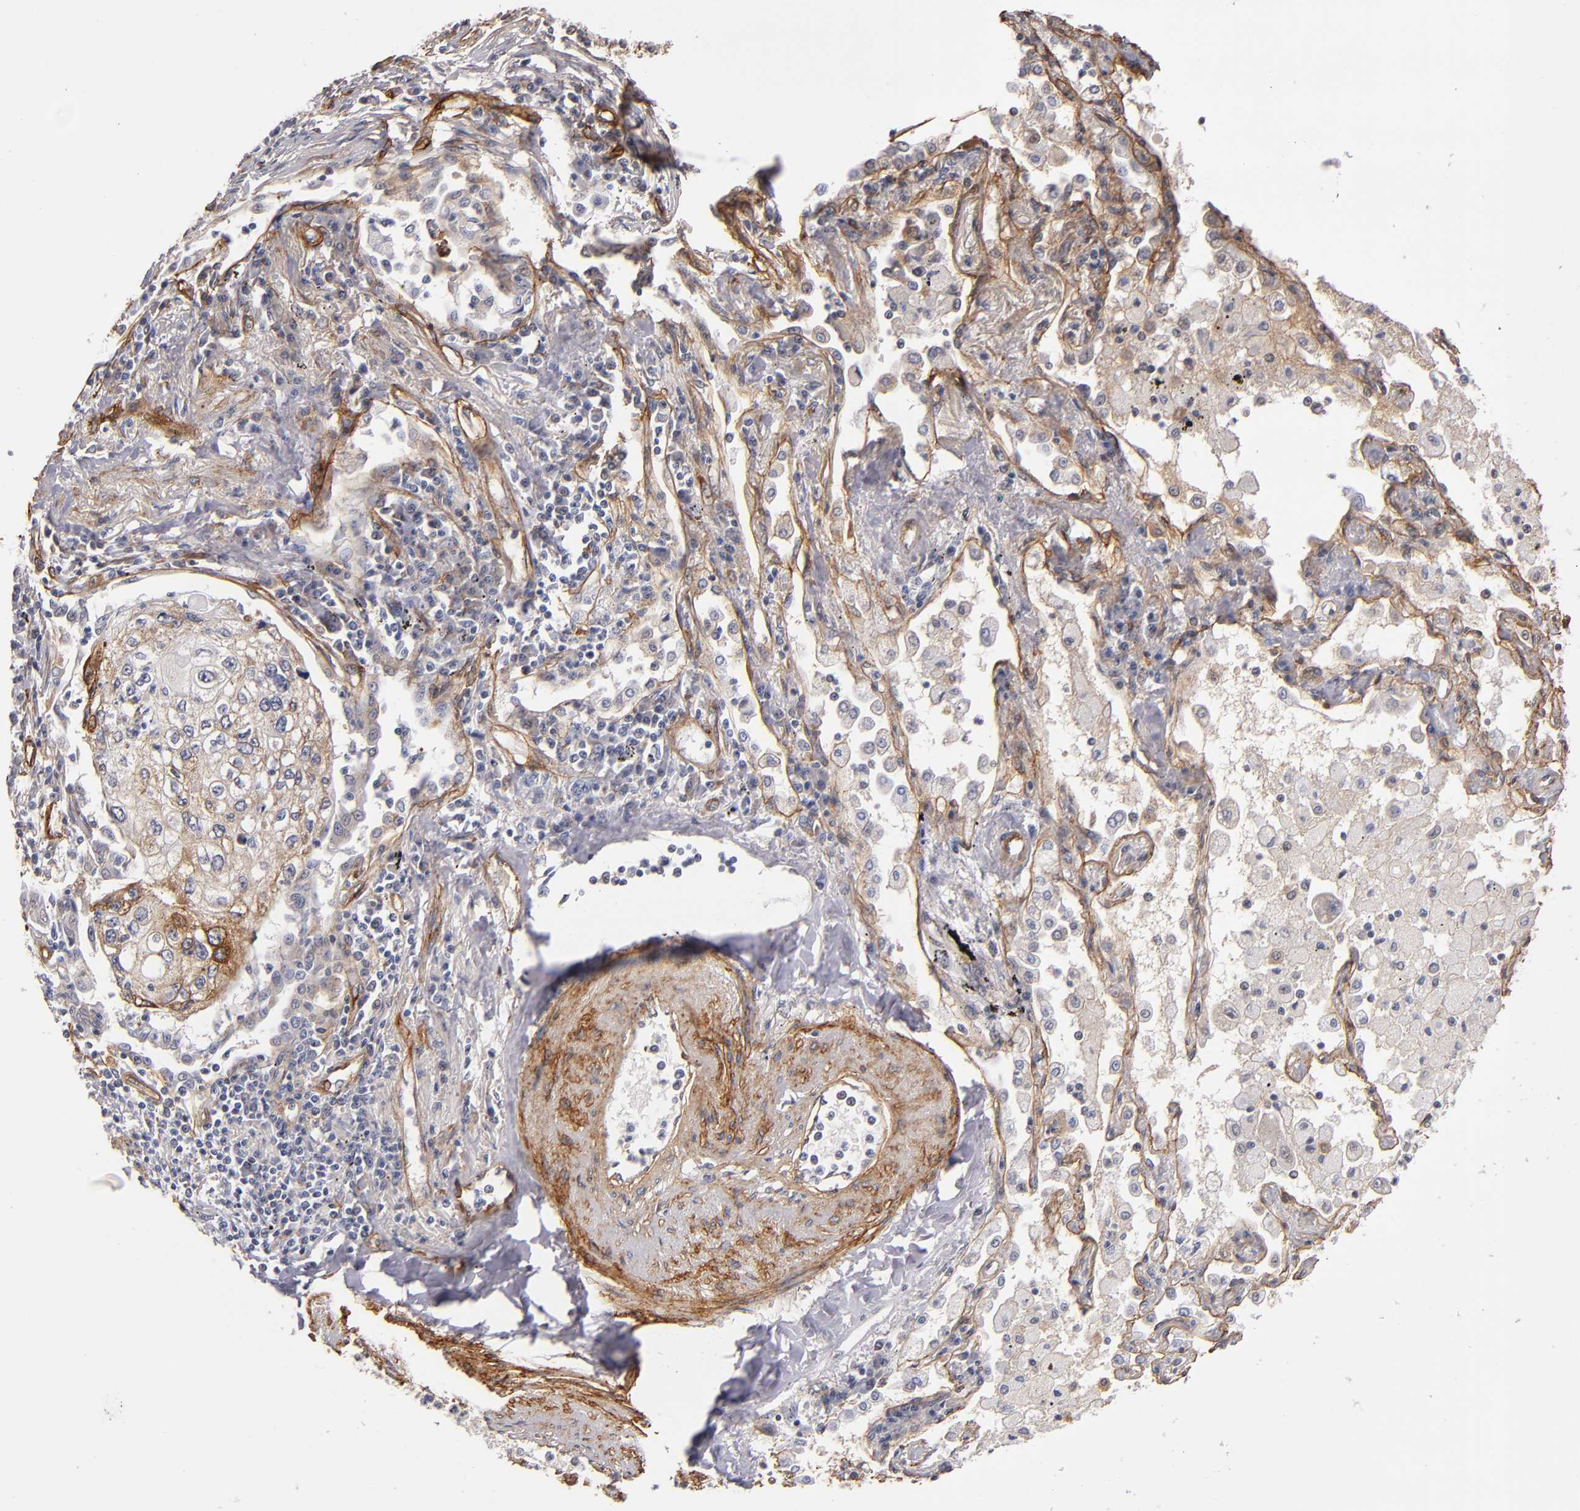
{"staining": {"intensity": "moderate", "quantity": "25%-75%", "location": "cytoplasmic/membranous"}, "tissue": "lung cancer", "cell_type": "Tumor cells", "image_type": "cancer", "snomed": [{"axis": "morphology", "description": "Squamous cell carcinoma, NOS"}, {"axis": "topography", "description": "Lung"}], "caption": "IHC image of neoplastic tissue: human lung cancer stained using immunohistochemistry shows medium levels of moderate protein expression localized specifically in the cytoplasmic/membranous of tumor cells, appearing as a cytoplasmic/membranous brown color.", "gene": "LAMC1", "patient": {"sex": "male", "age": 75}}